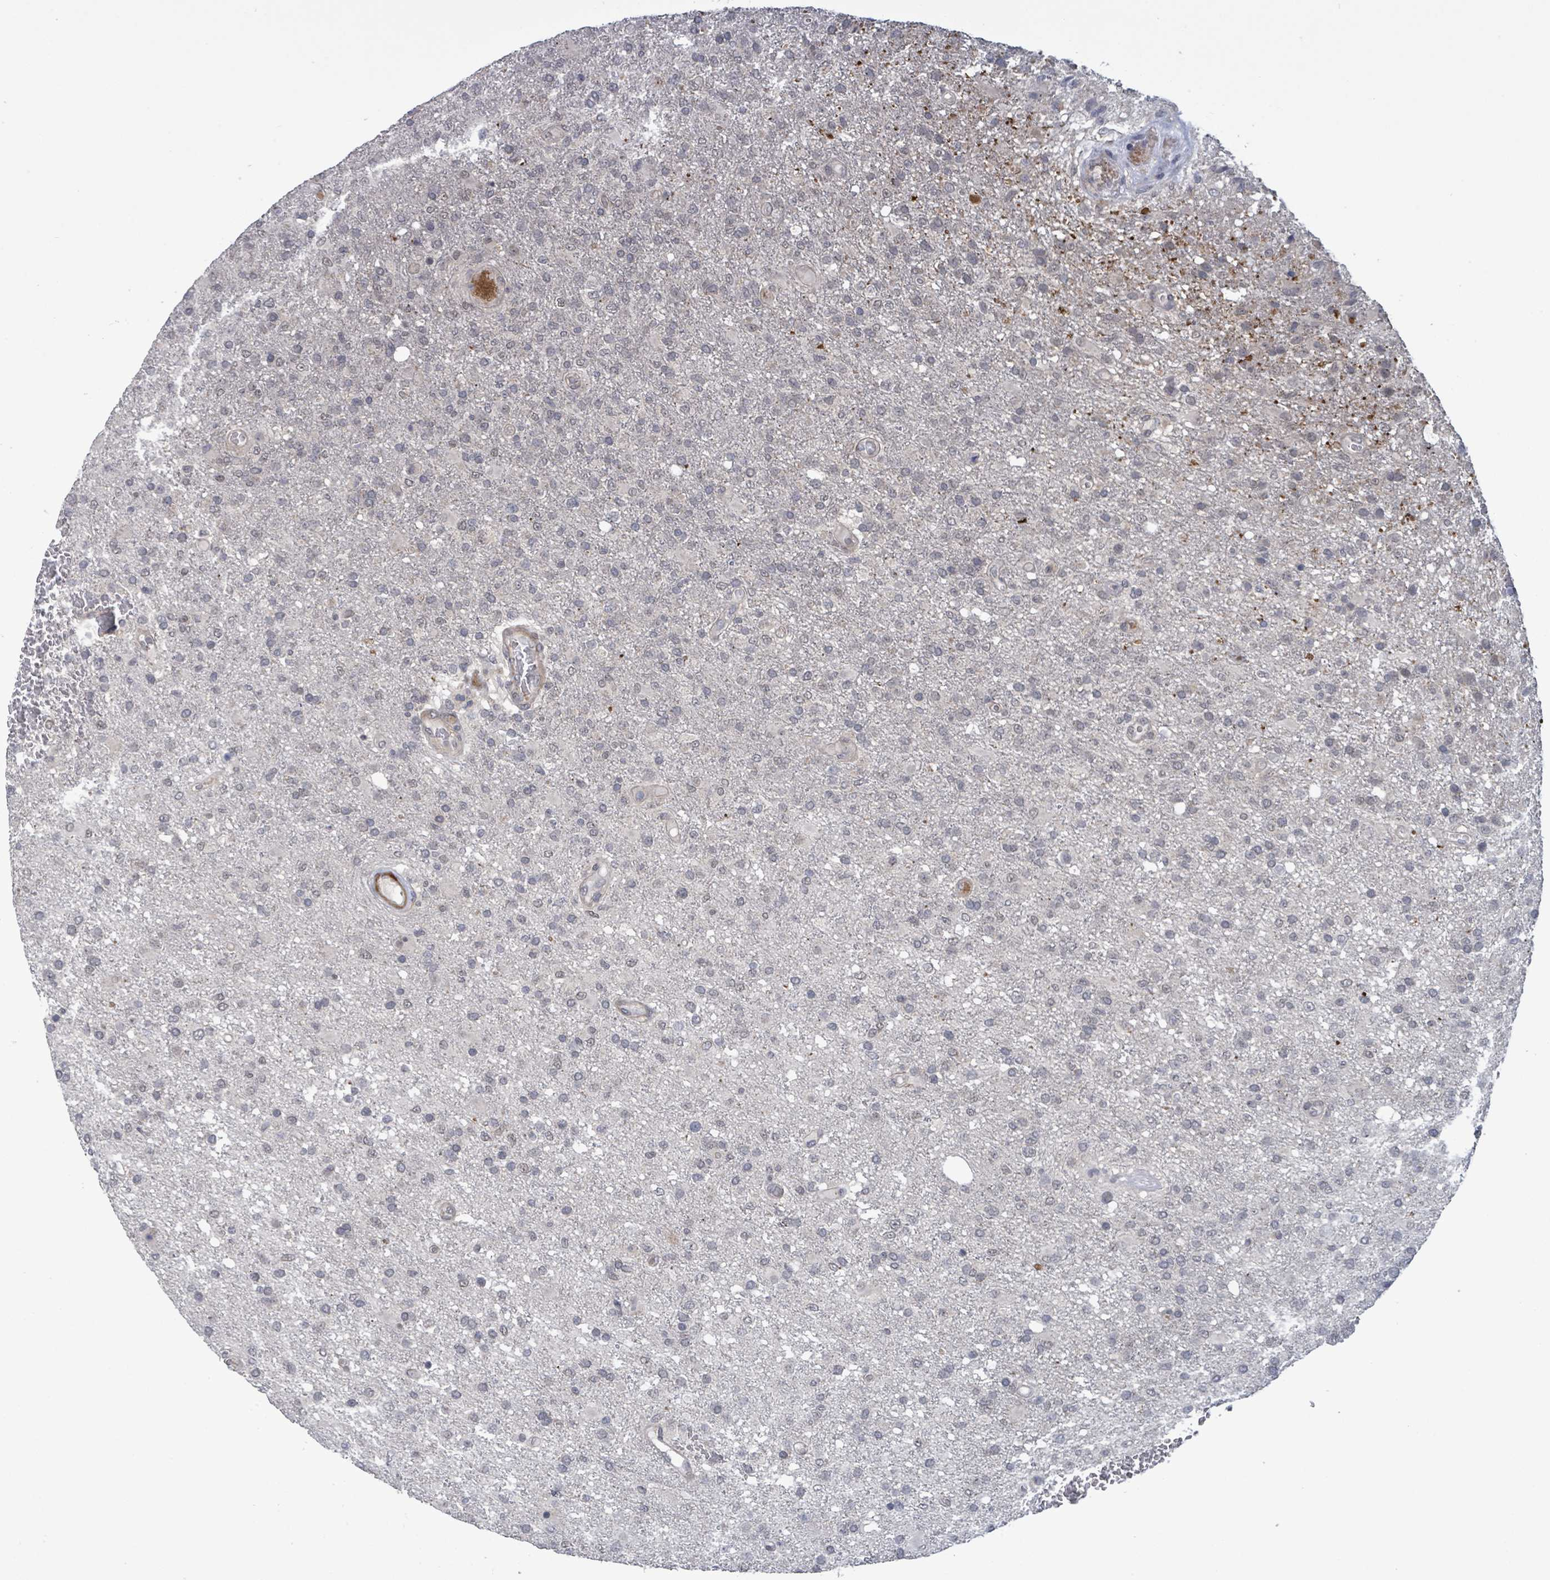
{"staining": {"intensity": "negative", "quantity": "none", "location": "none"}, "tissue": "glioma", "cell_type": "Tumor cells", "image_type": "cancer", "snomed": [{"axis": "morphology", "description": "Glioma, malignant, High grade"}, {"axis": "topography", "description": "Brain"}], "caption": "High power microscopy histopathology image of an immunohistochemistry micrograph of glioma, revealing no significant positivity in tumor cells.", "gene": "AMMECR1", "patient": {"sex": "female", "age": 74}}